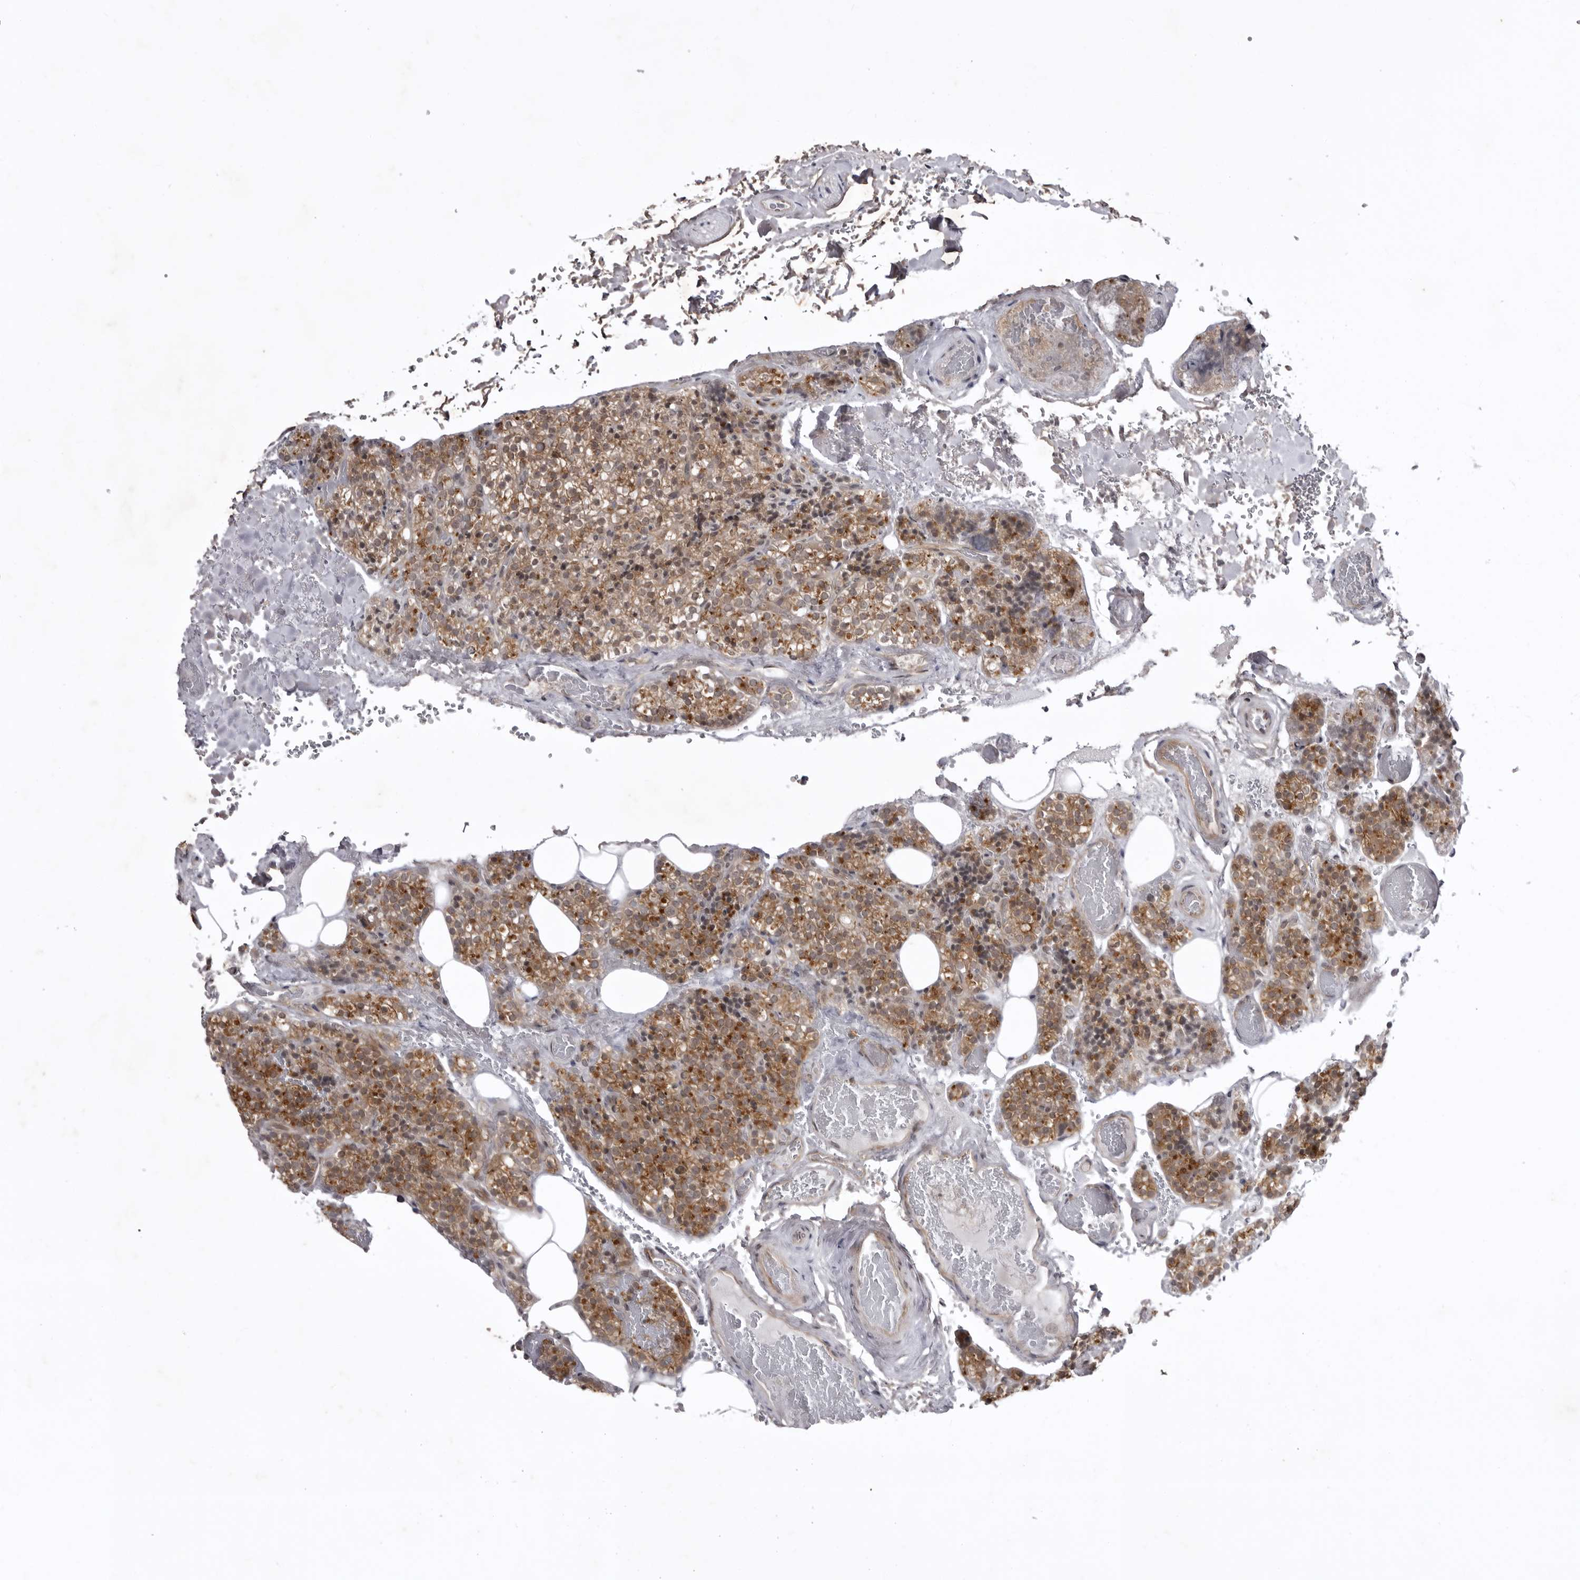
{"staining": {"intensity": "moderate", "quantity": ">75%", "location": "cytoplasmic/membranous"}, "tissue": "parathyroid gland", "cell_type": "Glandular cells", "image_type": "normal", "snomed": [{"axis": "morphology", "description": "Normal tissue, NOS"}, {"axis": "topography", "description": "Parathyroid gland"}], "caption": "Parathyroid gland stained for a protein demonstrates moderate cytoplasmic/membranous positivity in glandular cells. (DAB (3,3'-diaminobenzidine) IHC, brown staining for protein, blue staining for nuclei).", "gene": "USP43", "patient": {"sex": "male", "age": 87}}